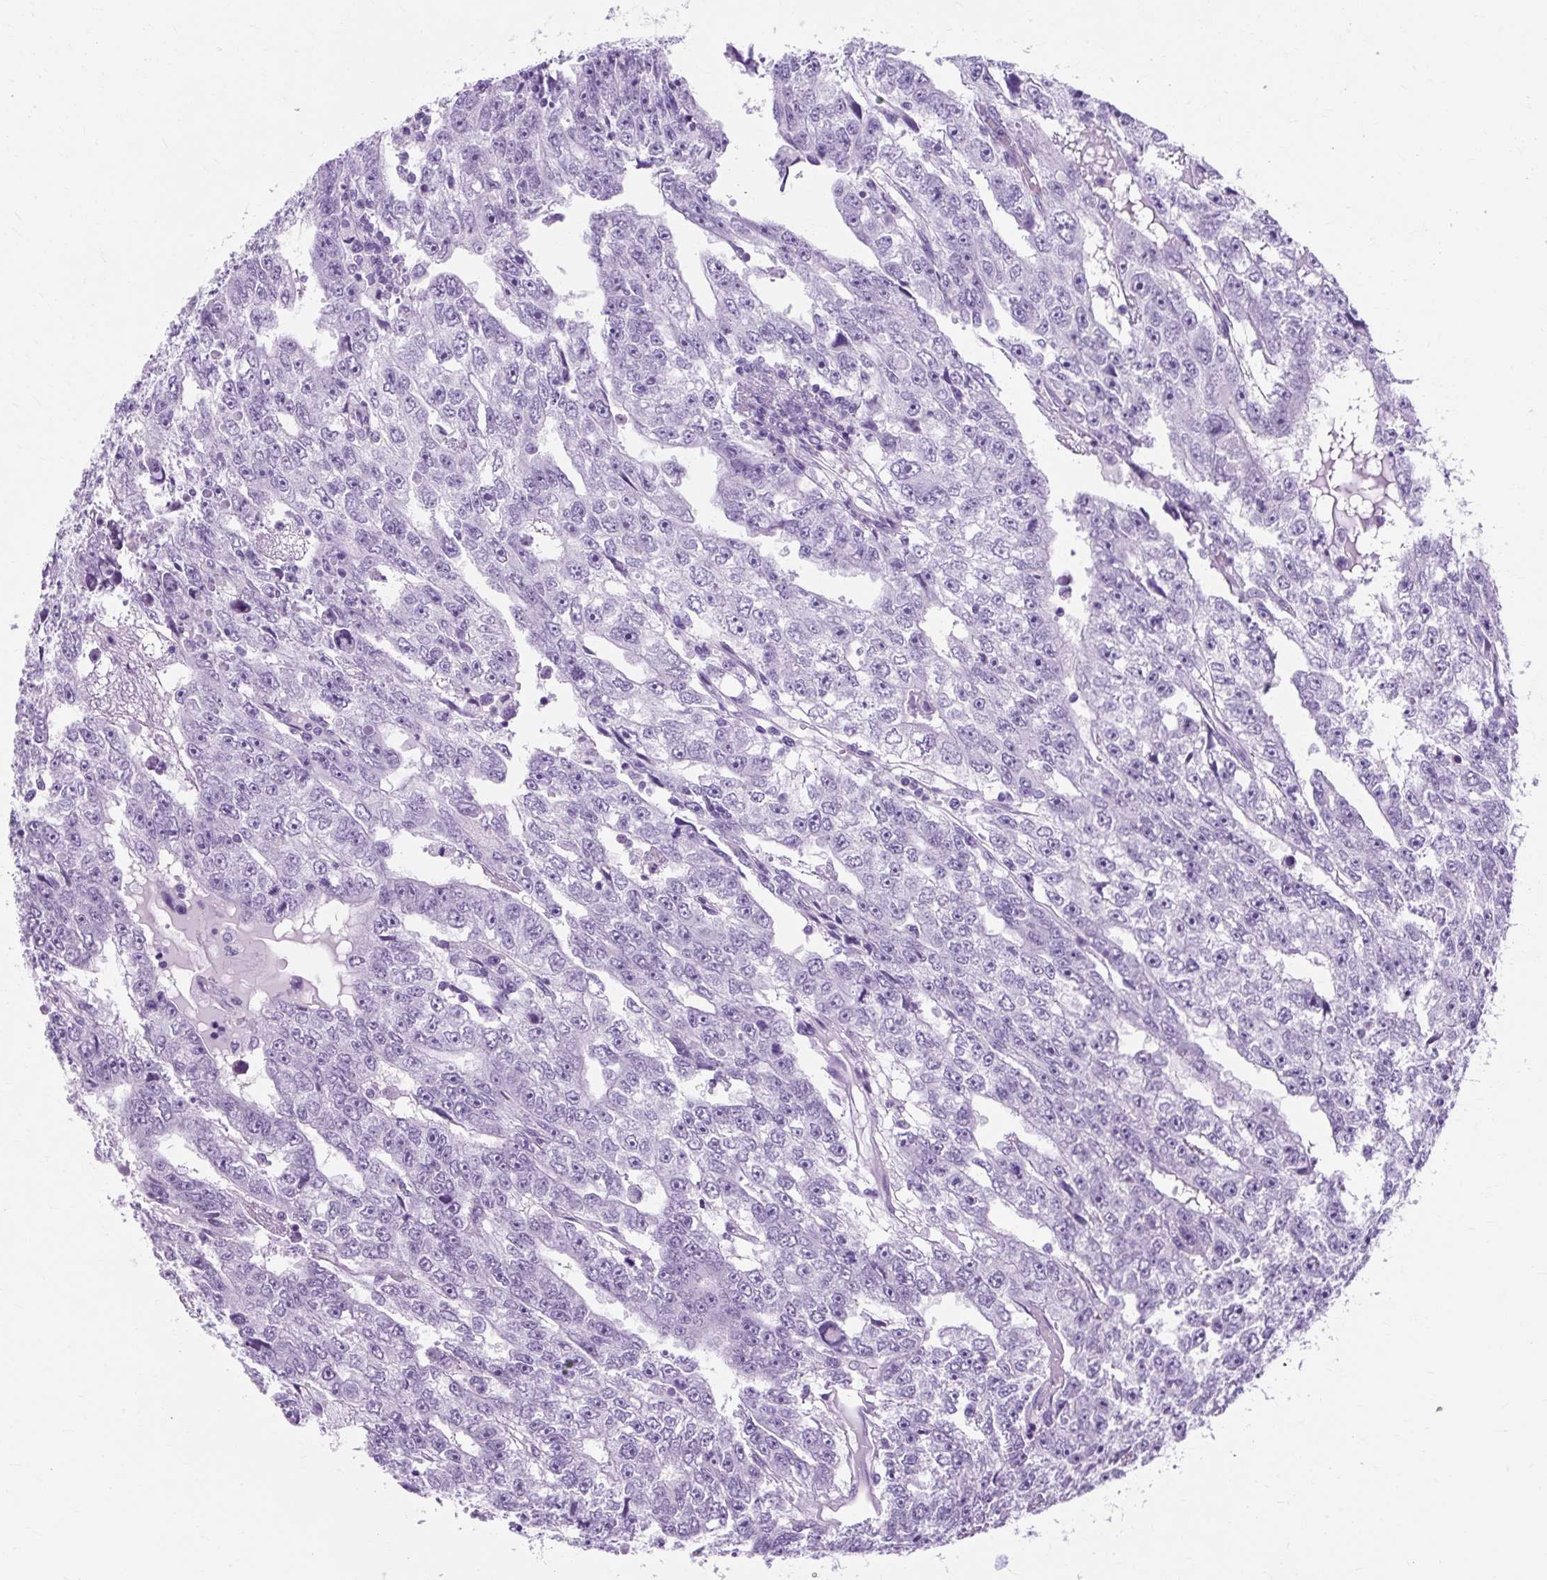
{"staining": {"intensity": "negative", "quantity": "none", "location": "none"}, "tissue": "testis cancer", "cell_type": "Tumor cells", "image_type": "cancer", "snomed": [{"axis": "morphology", "description": "Carcinoma, Embryonal, NOS"}, {"axis": "topography", "description": "Testis"}], "caption": "This histopathology image is of embryonal carcinoma (testis) stained with immunohistochemistry to label a protein in brown with the nuclei are counter-stained blue. There is no expression in tumor cells.", "gene": "TMEM89", "patient": {"sex": "male", "age": 20}}